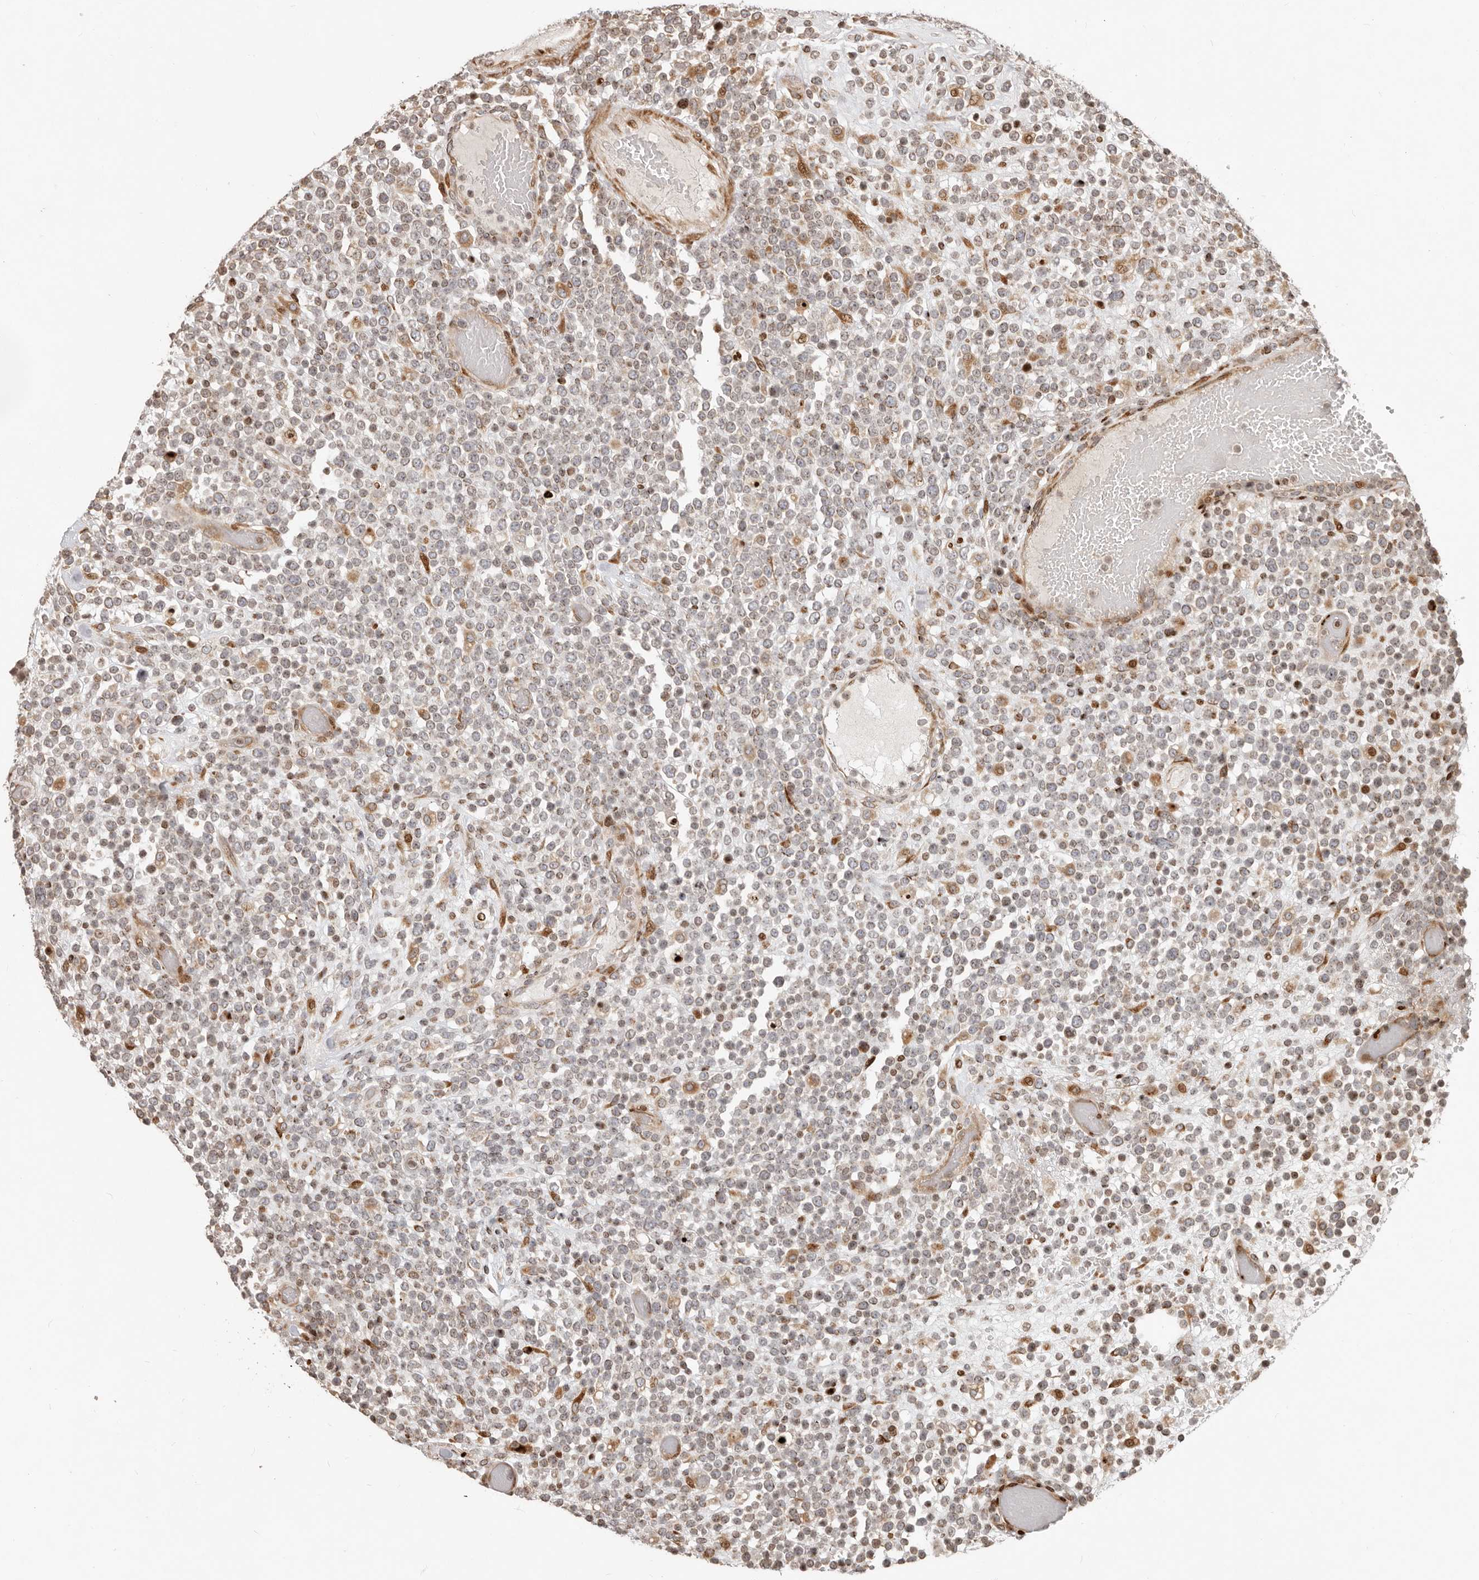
{"staining": {"intensity": "moderate", "quantity": "<25%", "location": "cytoplasmic/membranous,nuclear"}, "tissue": "lymphoma", "cell_type": "Tumor cells", "image_type": "cancer", "snomed": [{"axis": "morphology", "description": "Malignant lymphoma, non-Hodgkin's type, High grade"}, {"axis": "topography", "description": "Colon"}], "caption": "Moderate cytoplasmic/membranous and nuclear positivity for a protein is appreciated in approximately <25% of tumor cells of lymphoma using immunohistochemistry.", "gene": "TRIM4", "patient": {"sex": "female", "age": 53}}